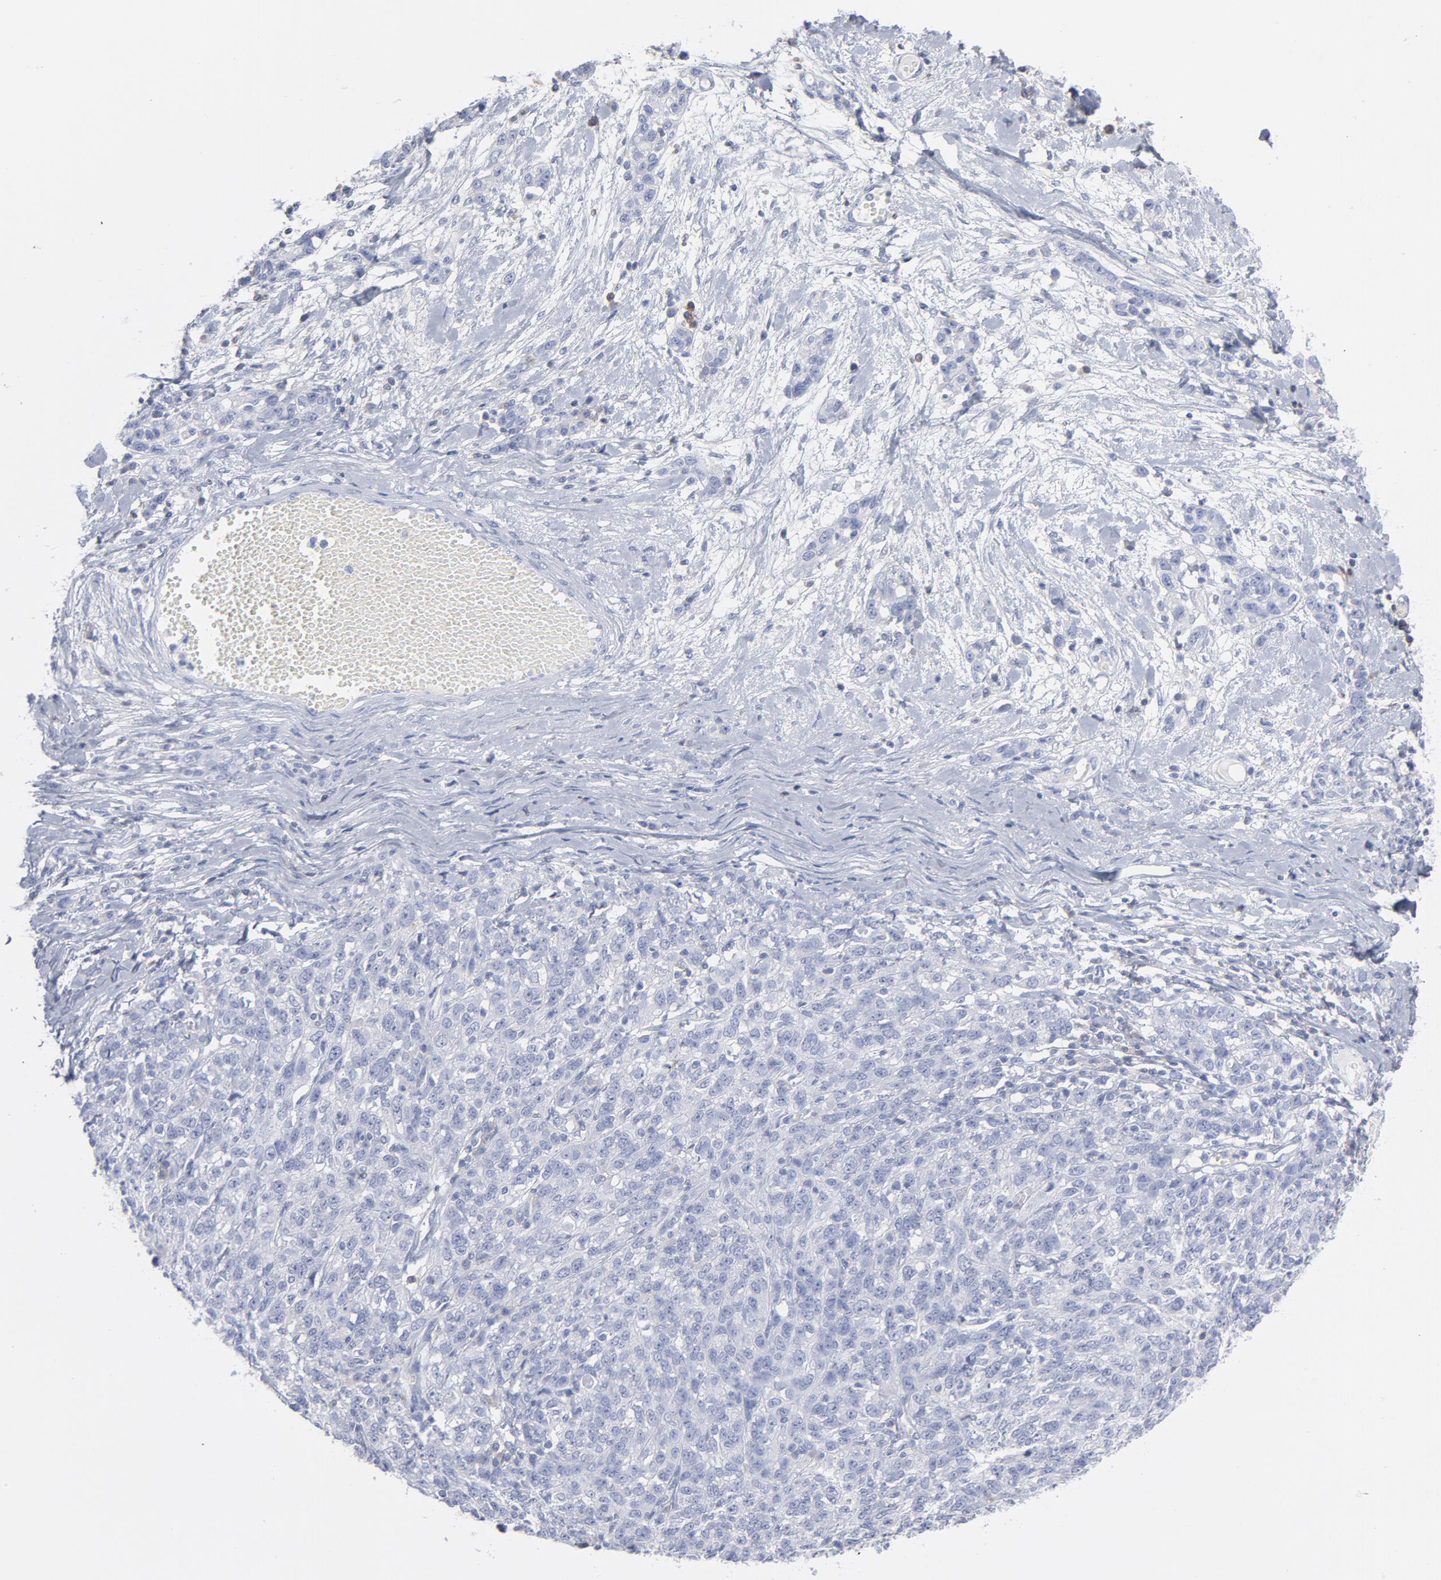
{"staining": {"intensity": "negative", "quantity": "none", "location": "none"}, "tissue": "ovarian cancer", "cell_type": "Tumor cells", "image_type": "cancer", "snomed": [{"axis": "morphology", "description": "Cystadenocarcinoma, serous, NOS"}, {"axis": "topography", "description": "Ovary"}], "caption": "The immunohistochemistry image has no significant staining in tumor cells of serous cystadenocarcinoma (ovarian) tissue. (DAB (3,3'-diaminobenzidine) immunohistochemistry (IHC) visualized using brightfield microscopy, high magnification).", "gene": "P2RY8", "patient": {"sex": "female", "age": 71}}